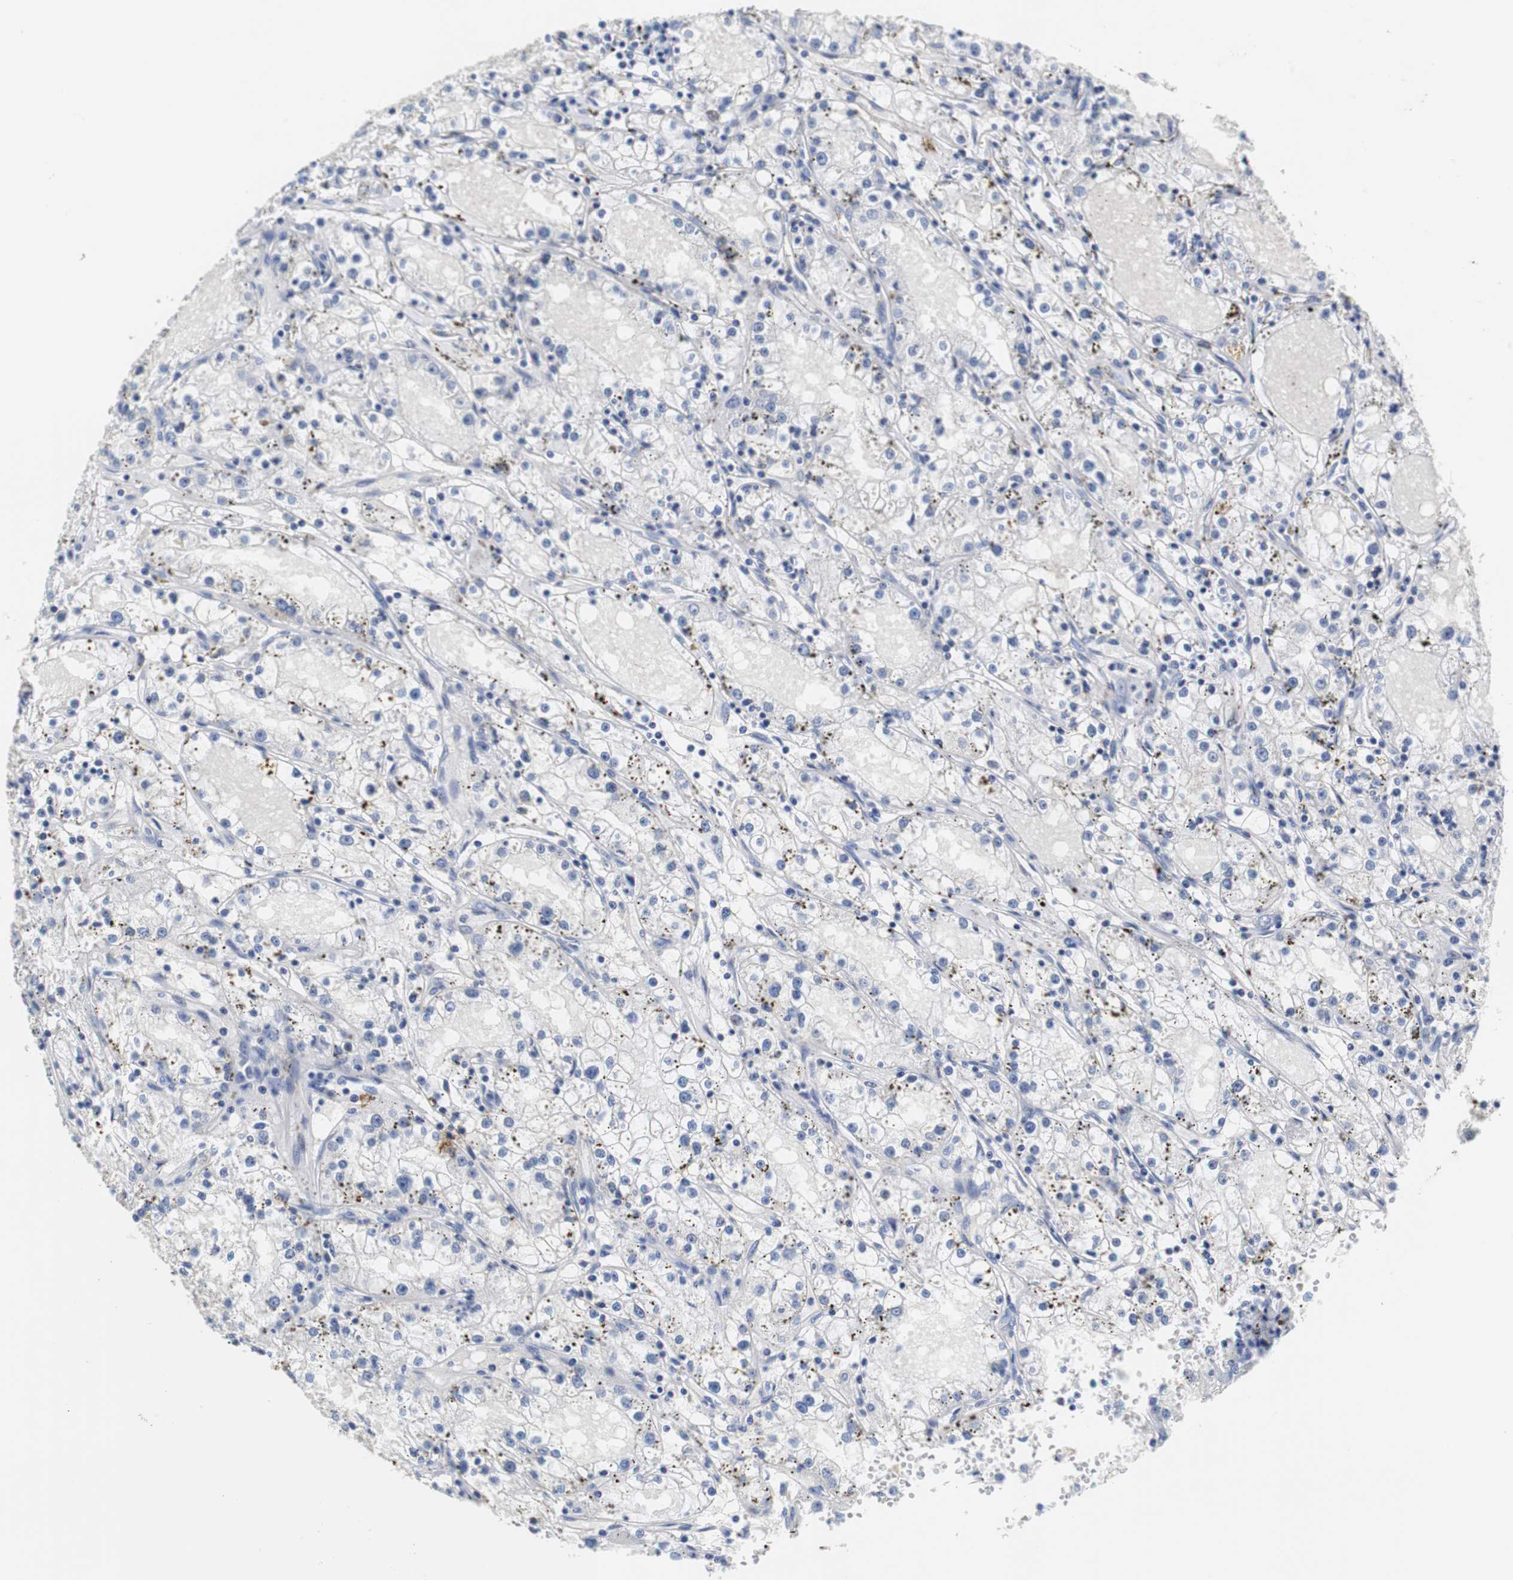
{"staining": {"intensity": "negative", "quantity": "none", "location": "none"}, "tissue": "renal cancer", "cell_type": "Tumor cells", "image_type": "cancer", "snomed": [{"axis": "morphology", "description": "Adenocarcinoma, NOS"}, {"axis": "topography", "description": "Kidney"}], "caption": "Renal cancer (adenocarcinoma) was stained to show a protein in brown. There is no significant expression in tumor cells. The staining is performed using DAB (3,3'-diaminobenzidine) brown chromogen with nuclei counter-stained in using hematoxylin.", "gene": "PCK1", "patient": {"sex": "male", "age": 56}}